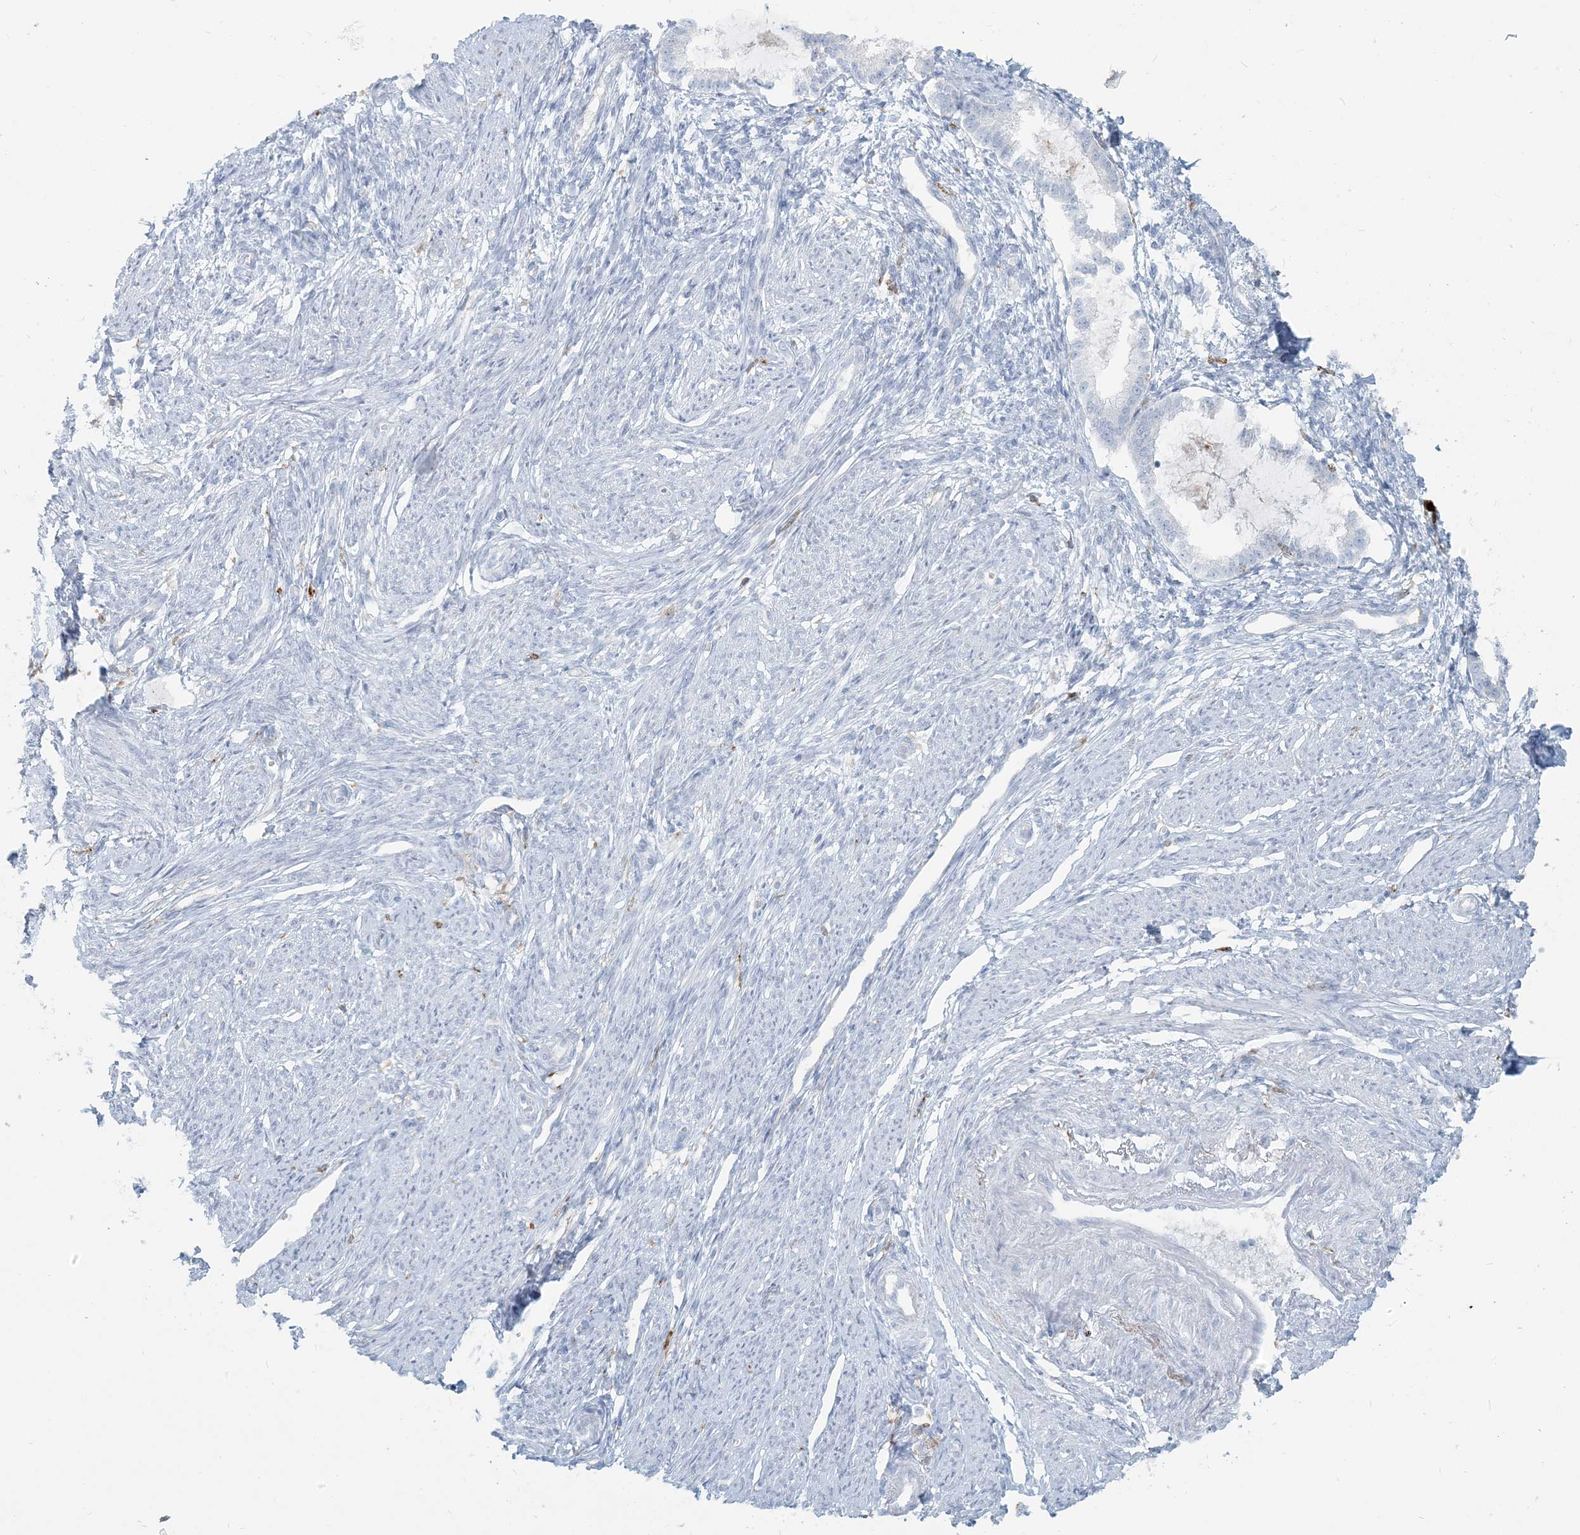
{"staining": {"intensity": "negative", "quantity": "none", "location": "none"}, "tissue": "endometrium", "cell_type": "Cells in endometrial stroma", "image_type": "normal", "snomed": [{"axis": "morphology", "description": "Normal tissue, NOS"}, {"axis": "topography", "description": "Endometrium"}], "caption": "This is an immunohistochemistry histopathology image of unremarkable human endometrium. There is no positivity in cells in endometrial stroma.", "gene": "HLA", "patient": {"sex": "female", "age": 56}}